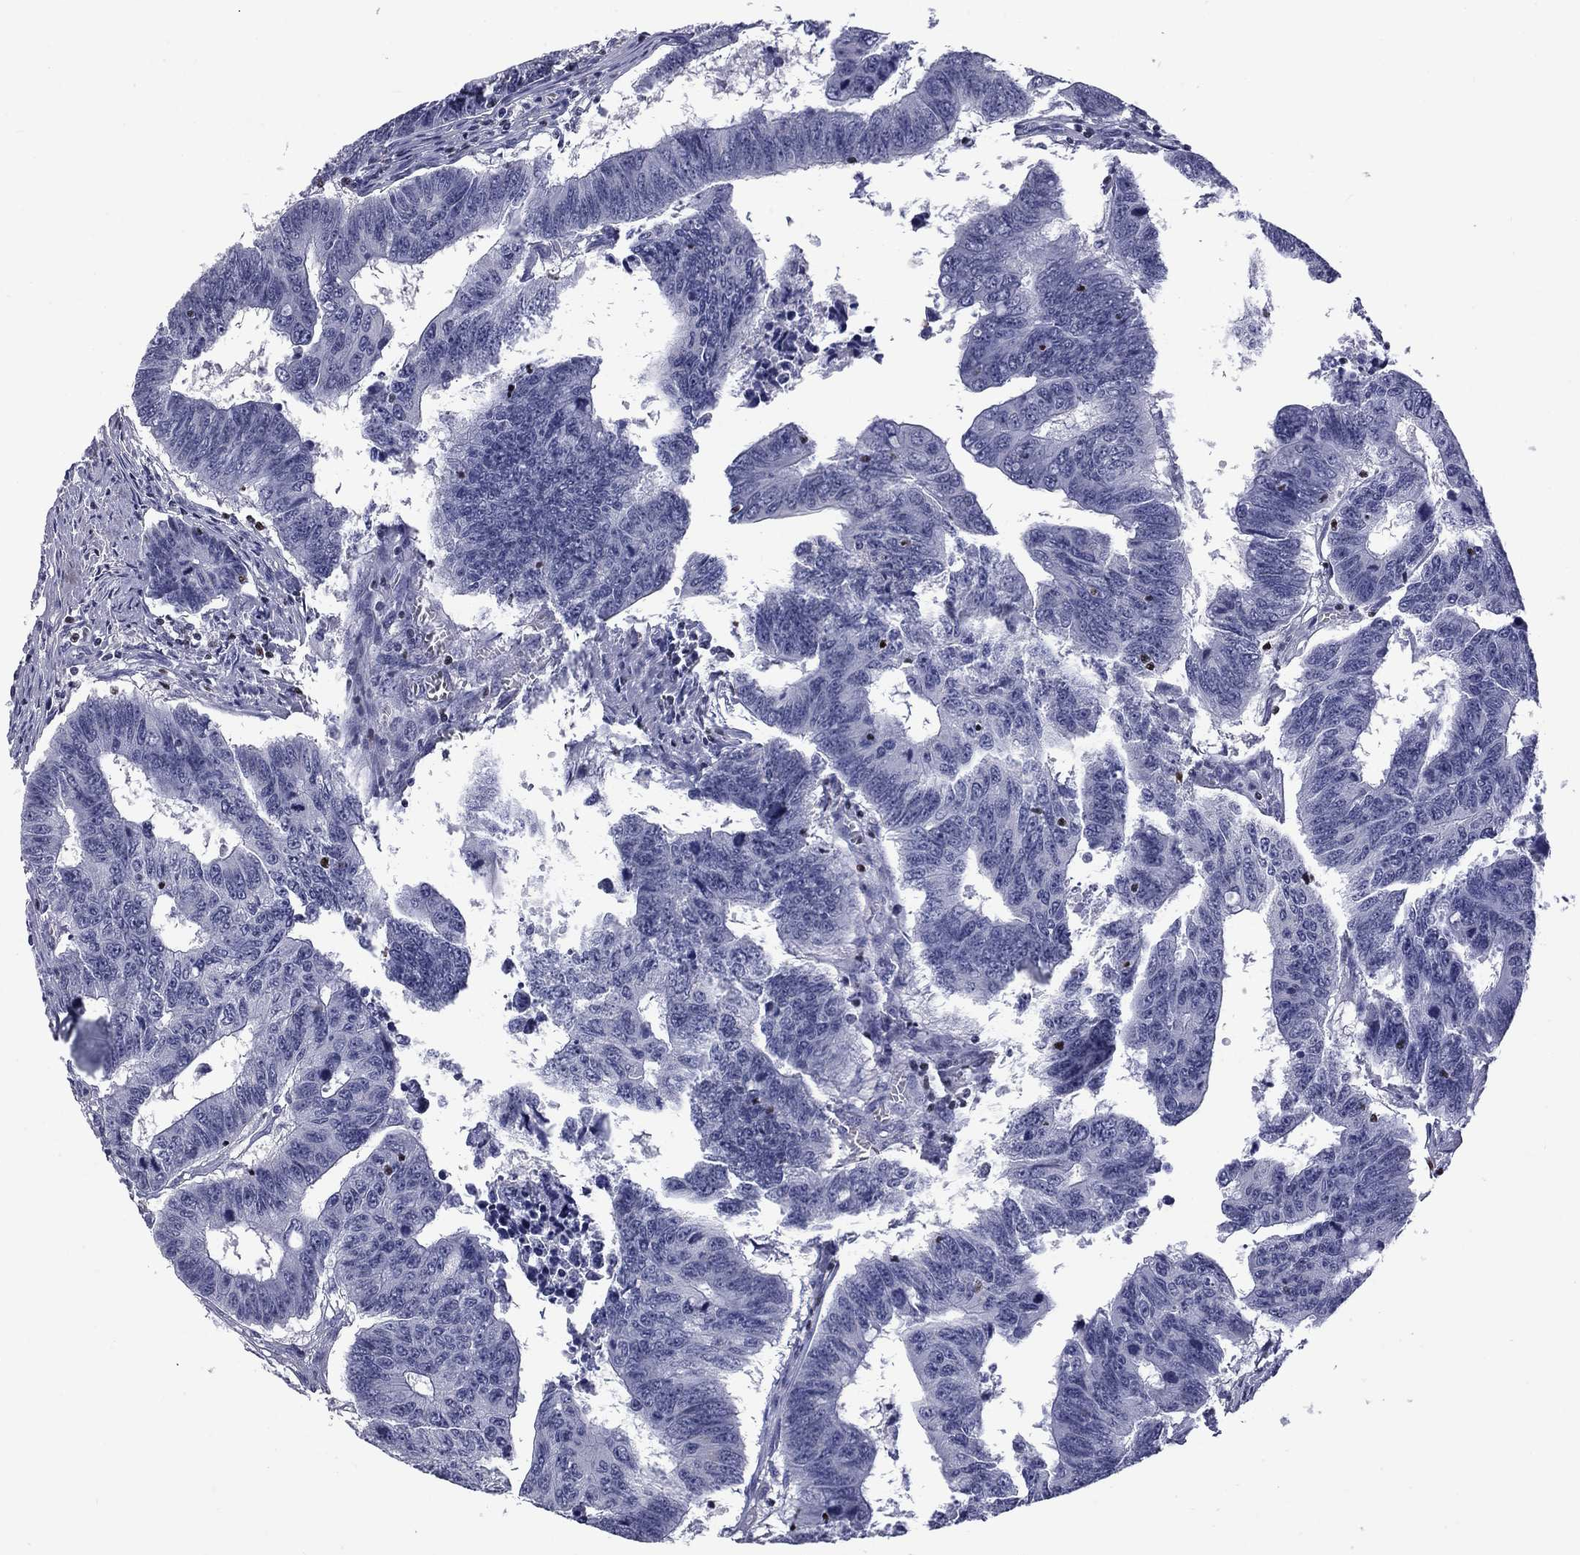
{"staining": {"intensity": "negative", "quantity": "none", "location": "none"}, "tissue": "colorectal cancer", "cell_type": "Tumor cells", "image_type": "cancer", "snomed": [{"axis": "morphology", "description": "Adenocarcinoma, NOS"}, {"axis": "topography", "description": "Appendix"}, {"axis": "topography", "description": "Colon"}, {"axis": "topography", "description": "Cecum"}, {"axis": "topography", "description": "Colon asc"}], "caption": "Micrograph shows no protein staining in tumor cells of colorectal cancer (adenocarcinoma) tissue. (DAB immunohistochemistry (IHC) visualized using brightfield microscopy, high magnification).", "gene": "IKZF3", "patient": {"sex": "female", "age": 85}}